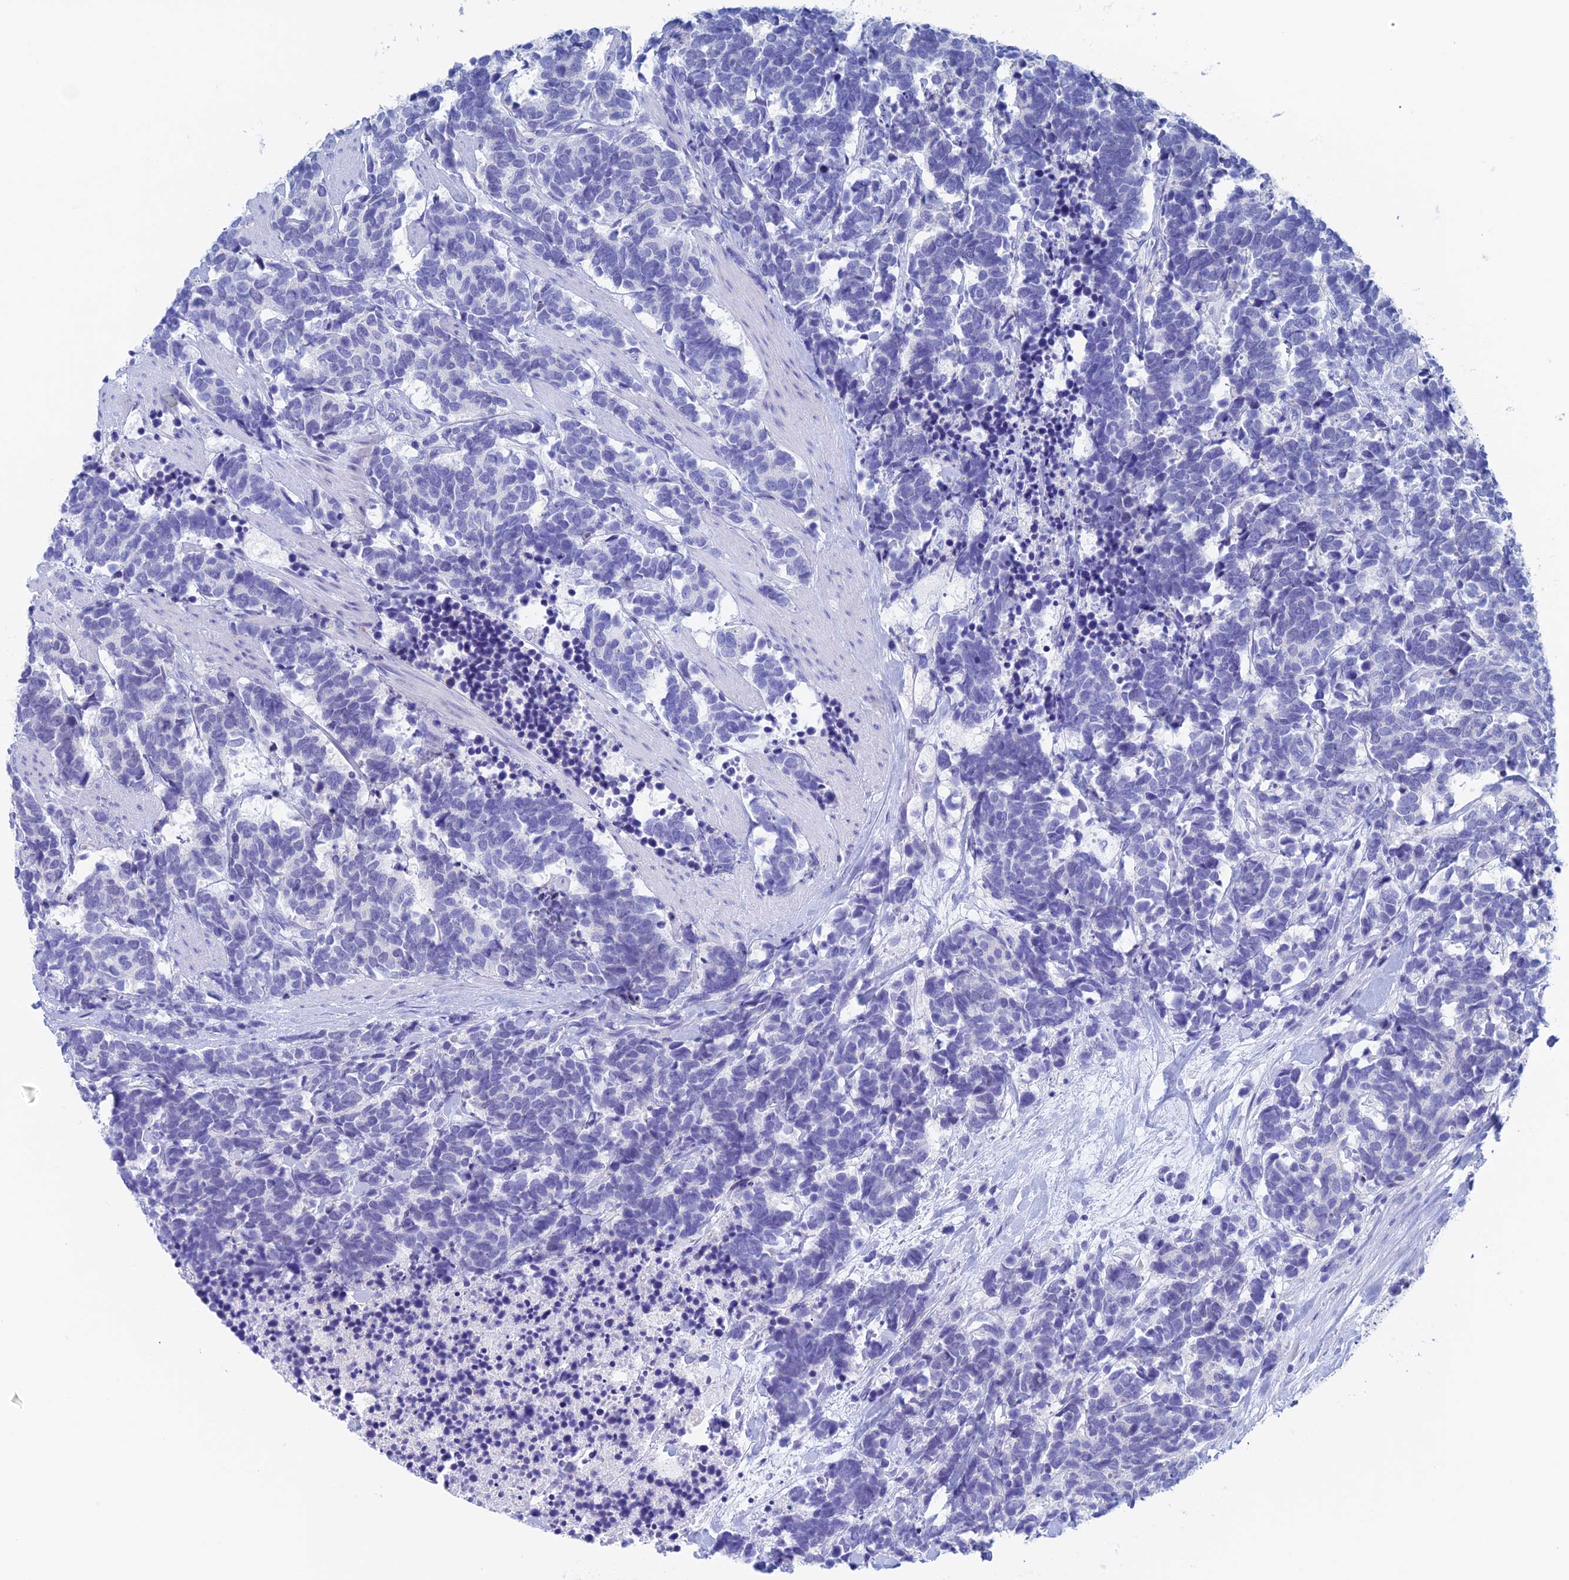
{"staining": {"intensity": "negative", "quantity": "none", "location": "none"}, "tissue": "carcinoid", "cell_type": "Tumor cells", "image_type": "cancer", "snomed": [{"axis": "morphology", "description": "Carcinoma, NOS"}, {"axis": "morphology", "description": "Carcinoid, malignant, NOS"}, {"axis": "topography", "description": "Prostate"}], "caption": "A micrograph of human carcinoma is negative for staining in tumor cells.", "gene": "PSMC3IP", "patient": {"sex": "male", "age": 57}}